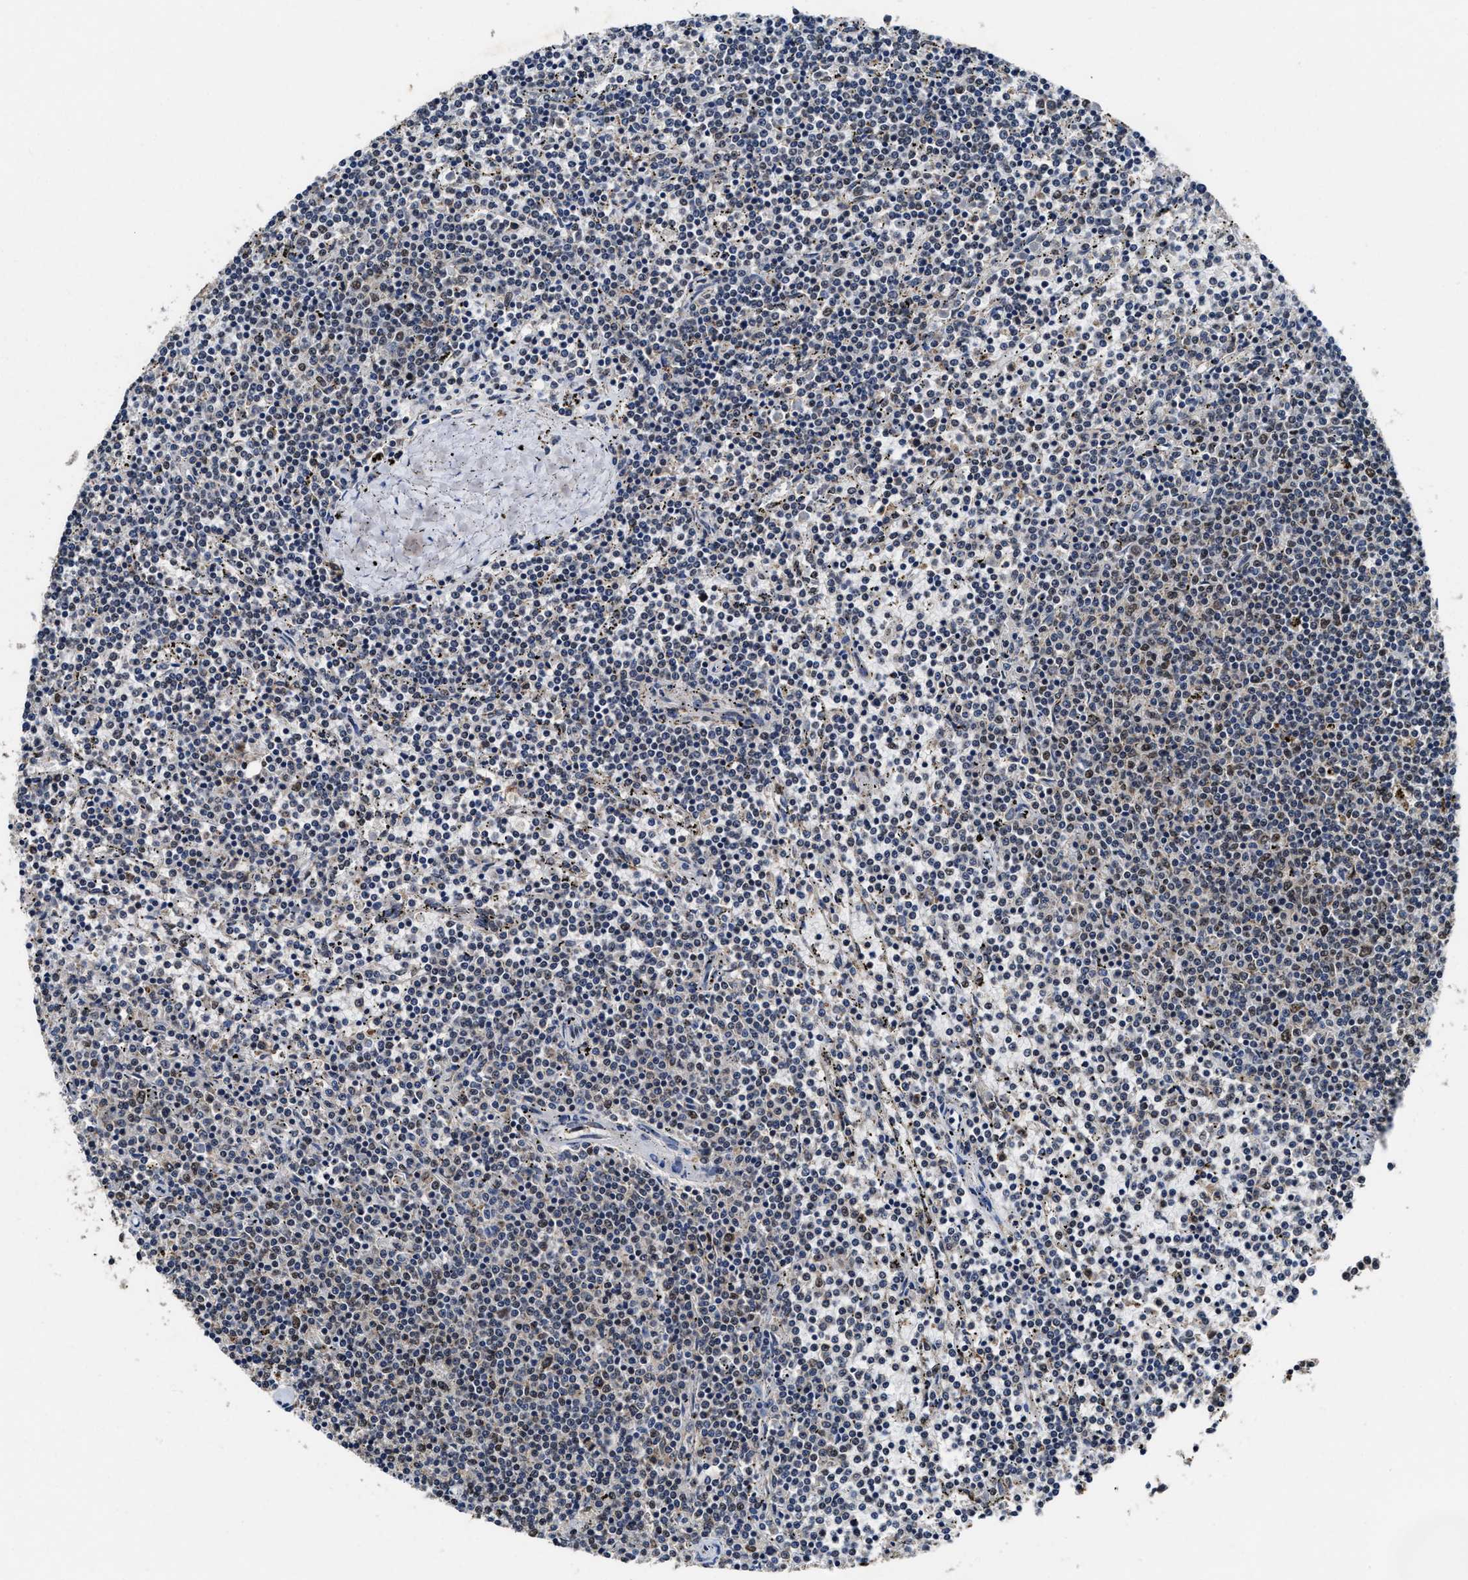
{"staining": {"intensity": "weak", "quantity": "<25%", "location": "nuclear"}, "tissue": "lymphoma", "cell_type": "Tumor cells", "image_type": "cancer", "snomed": [{"axis": "morphology", "description": "Malignant lymphoma, non-Hodgkin's type, Low grade"}, {"axis": "topography", "description": "Spleen"}], "caption": "Photomicrograph shows no significant protein positivity in tumor cells of lymphoma.", "gene": "ACOX1", "patient": {"sex": "female", "age": 50}}